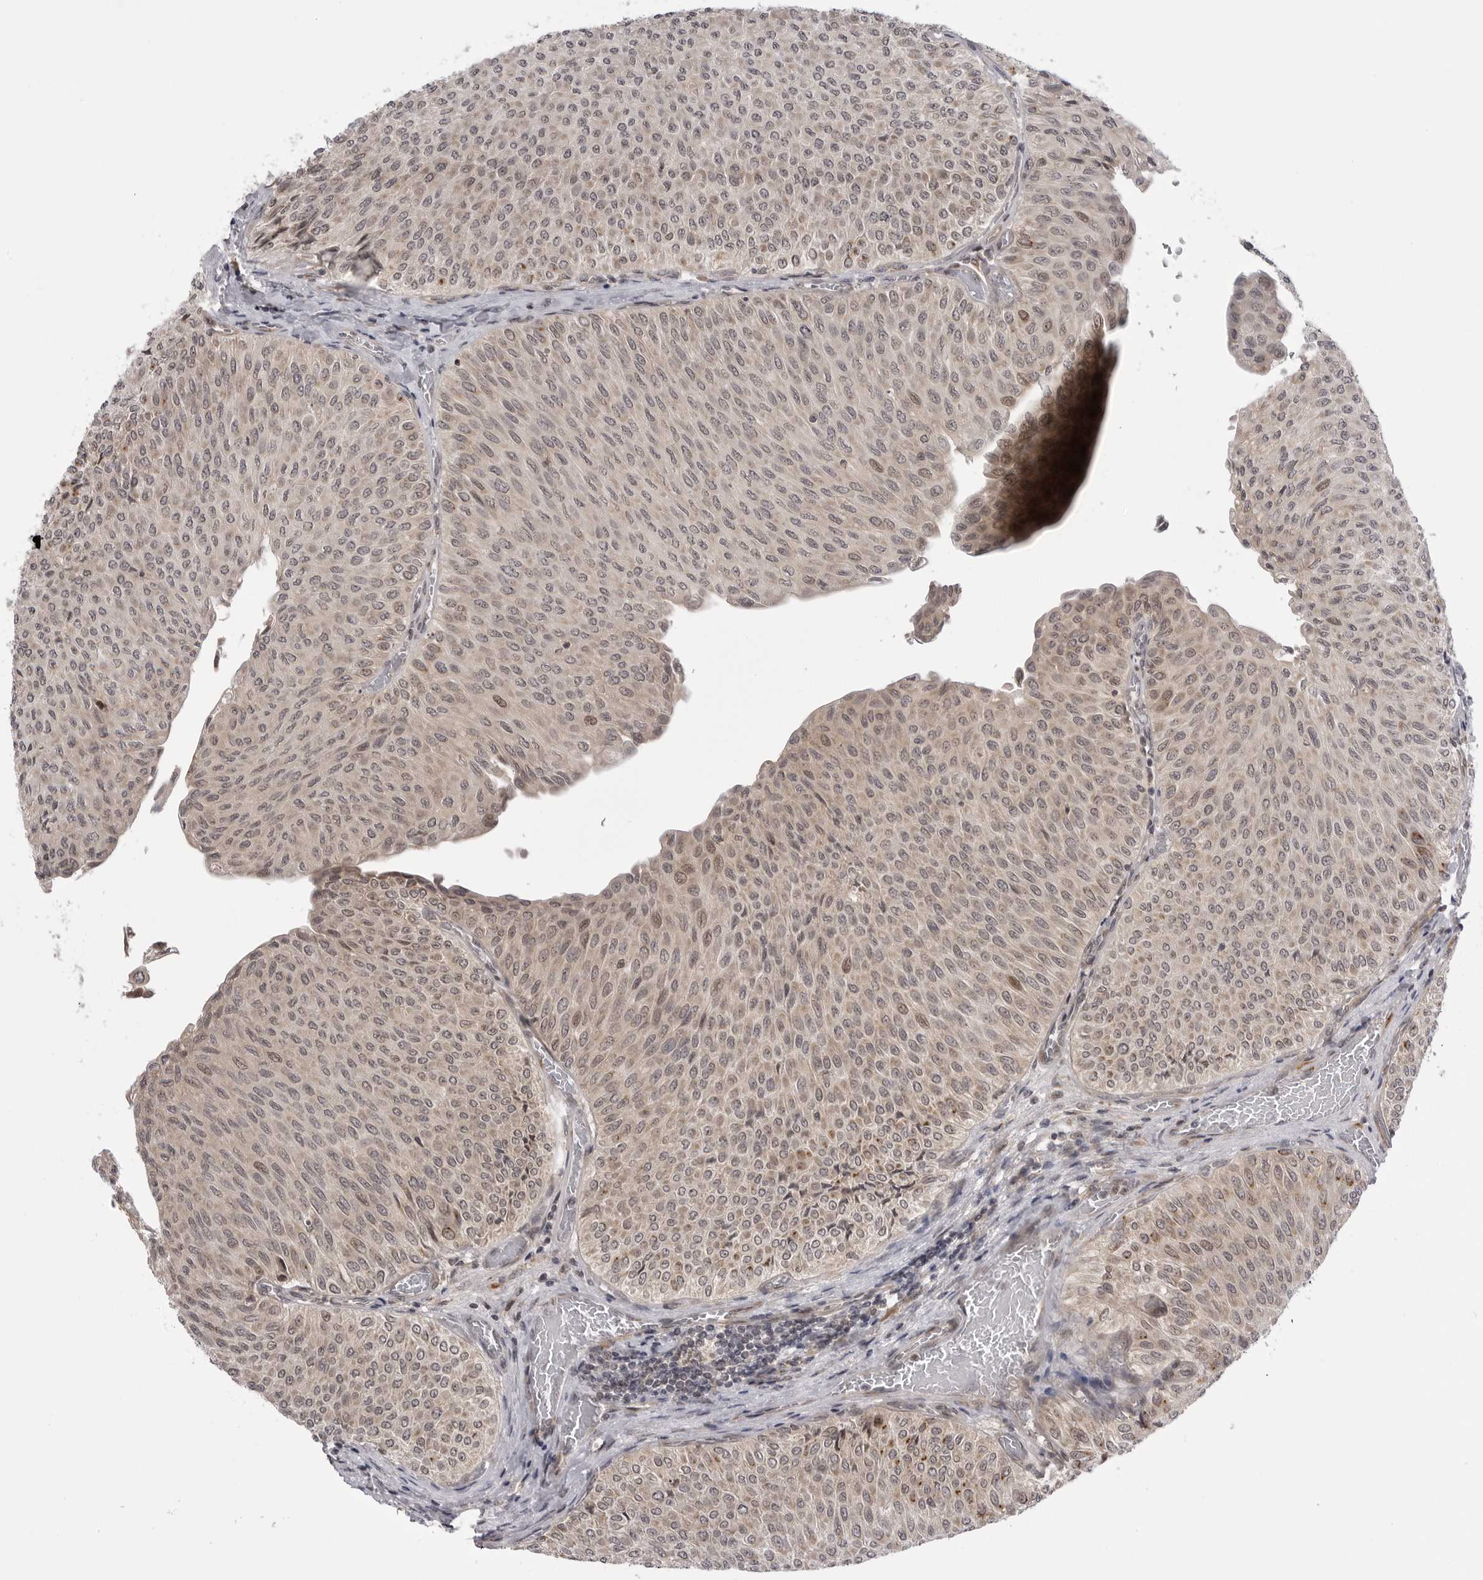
{"staining": {"intensity": "moderate", "quantity": ">75%", "location": "nuclear"}, "tissue": "urothelial cancer", "cell_type": "Tumor cells", "image_type": "cancer", "snomed": [{"axis": "morphology", "description": "Urothelial carcinoma, Low grade"}, {"axis": "topography", "description": "Urinary bladder"}], "caption": "Protein positivity by IHC exhibits moderate nuclear expression in approximately >75% of tumor cells in low-grade urothelial carcinoma.", "gene": "PTK2B", "patient": {"sex": "male", "age": 78}}